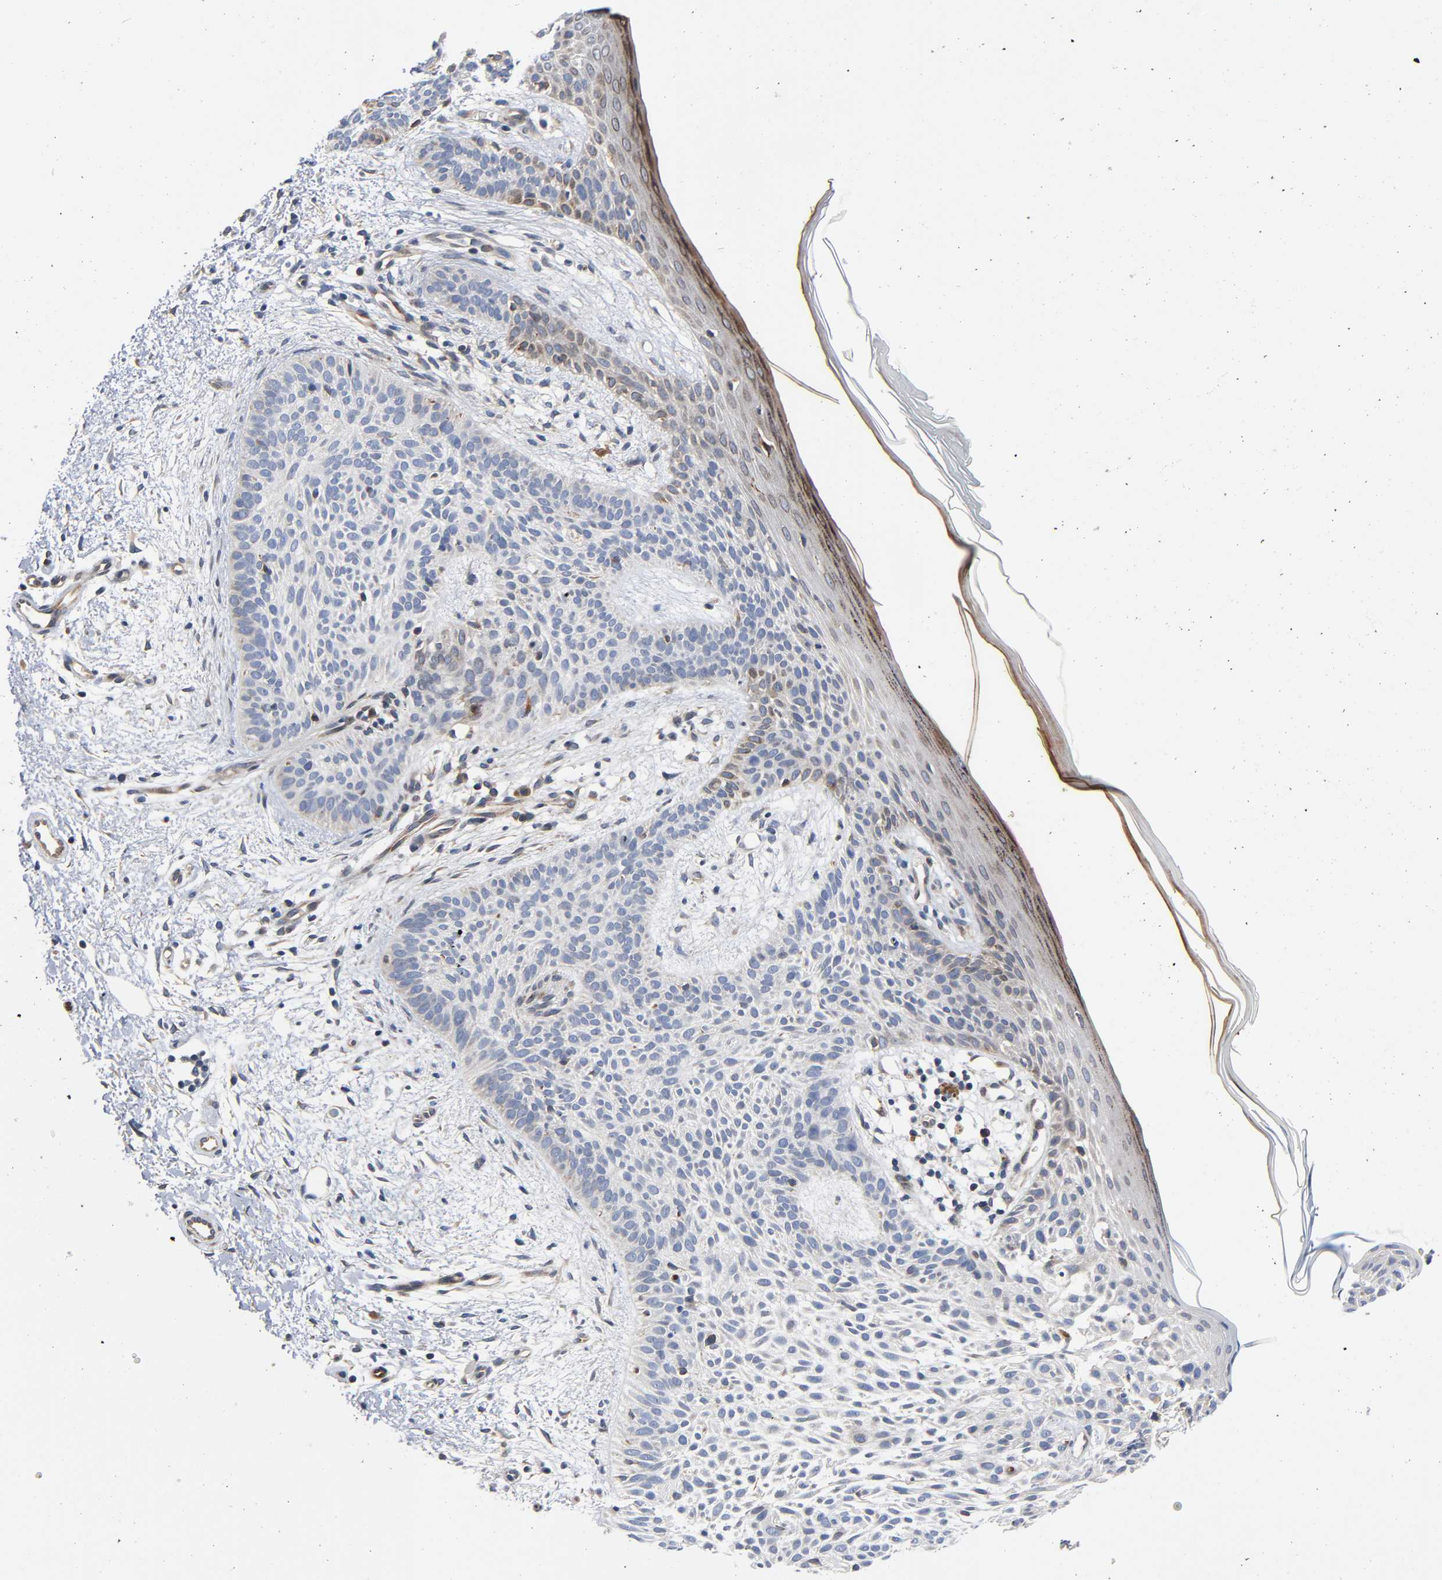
{"staining": {"intensity": "weak", "quantity": "<25%", "location": "cytoplasmic/membranous"}, "tissue": "skin cancer", "cell_type": "Tumor cells", "image_type": "cancer", "snomed": [{"axis": "morphology", "description": "Normal tissue, NOS"}, {"axis": "morphology", "description": "Basal cell carcinoma"}, {"axis": "topography", "description": "Skin"}], "caption": "The photomicrograph exhibits no staining of tumor cells in skin cancer (basal cell carcinoma).", "gene": "ASB6", "patient": {"sex": "female", "age": 69}}